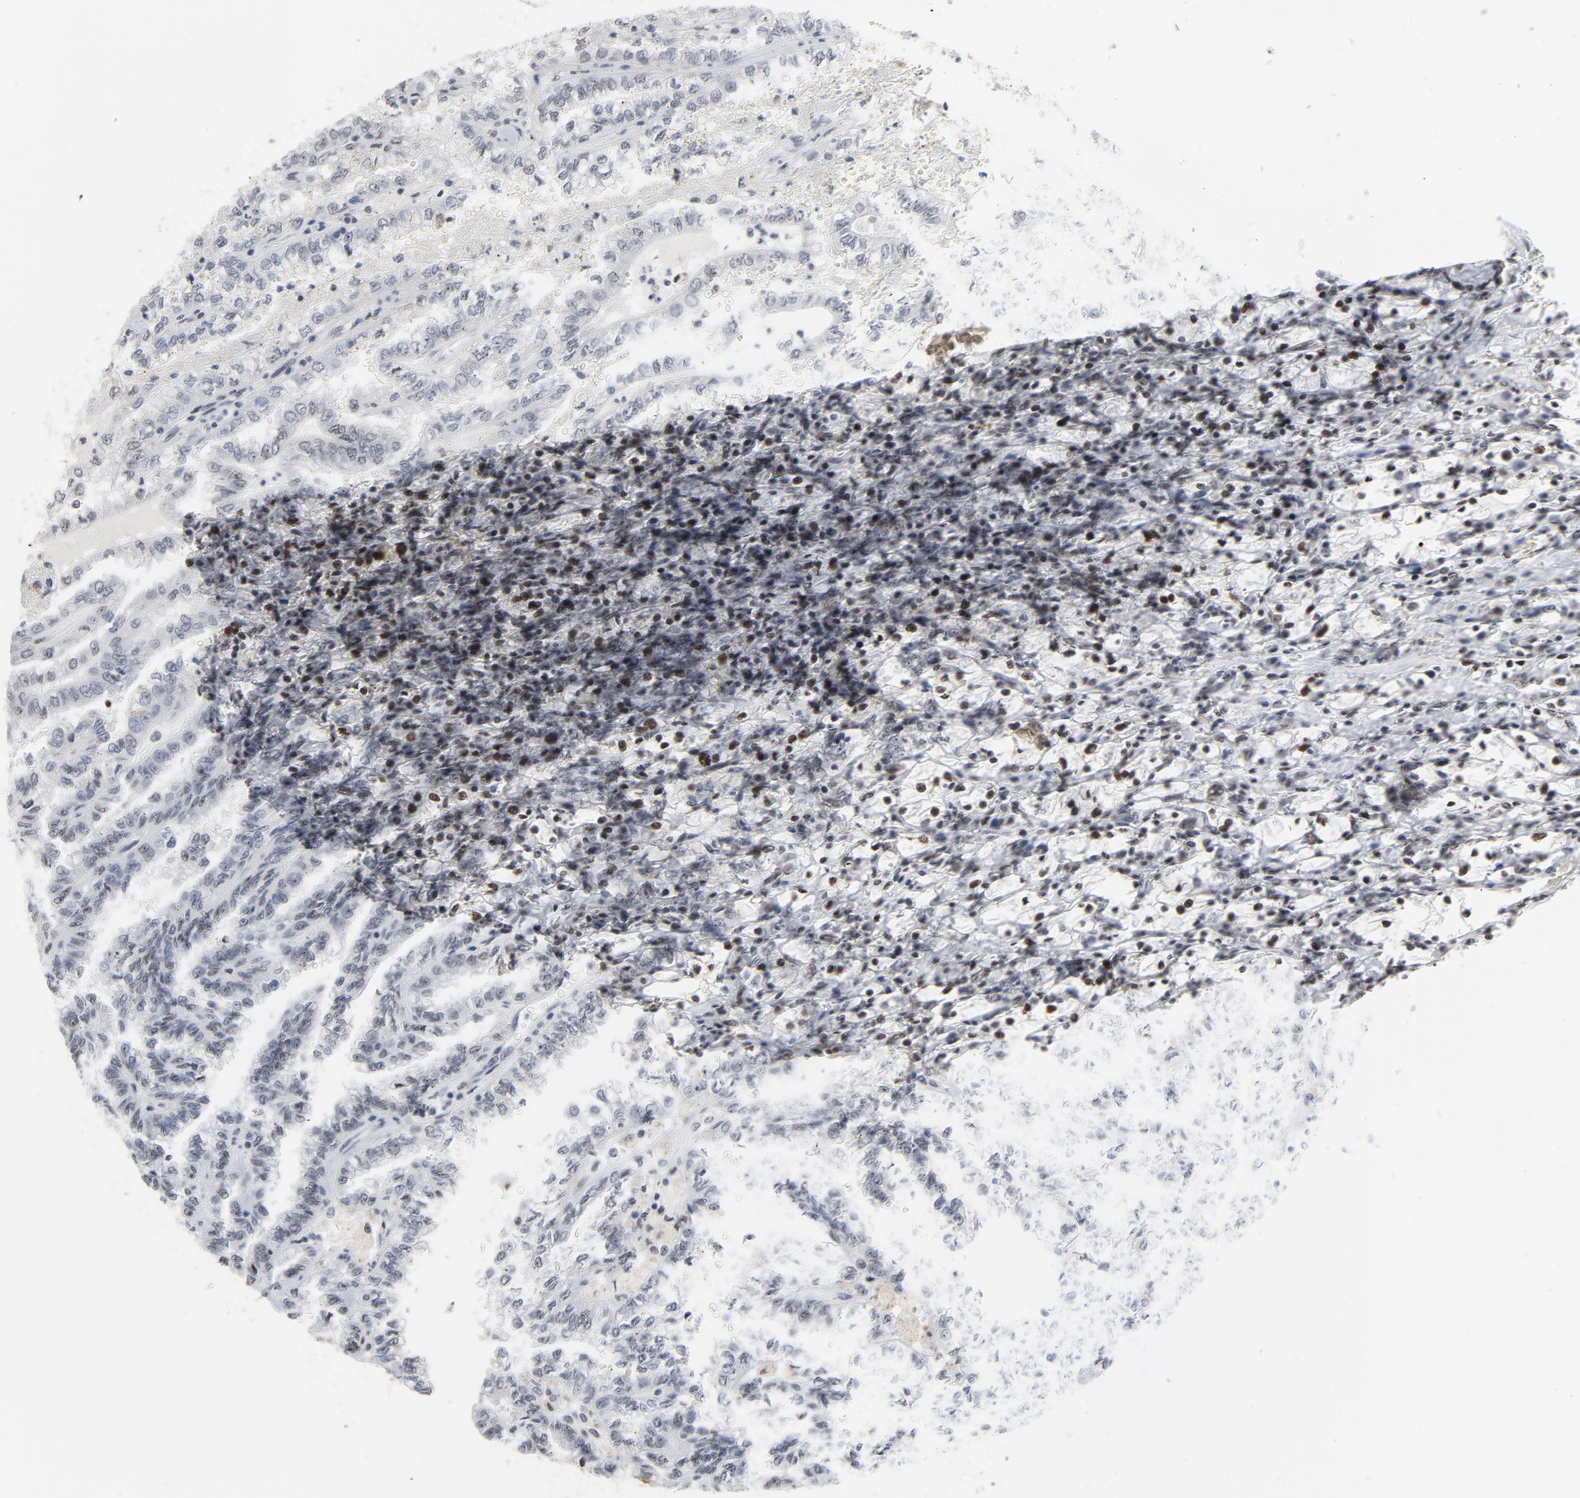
{"staining": {"intensity": "strong", "quantity": "25%-75%", "location": "nuclear"}, "tissue": "renal cancer", "cell_type": "Tumor cells", "image_type": "cancer", "snomed": [{"axis": "morphology", "description": "Inflammation, NOS"}, {"axis": "morphology", "description": "Adenocarcinoma, NOS"}, {"axis": "topography", "description": "Kidney"}], "caption": "Strong nuclear staining is seen in about 25%-75% of tumor cells in renal cancer (adenocarcinoma).", "gene": "MRE11", "patient": {"sex": "male", "age": 68}}